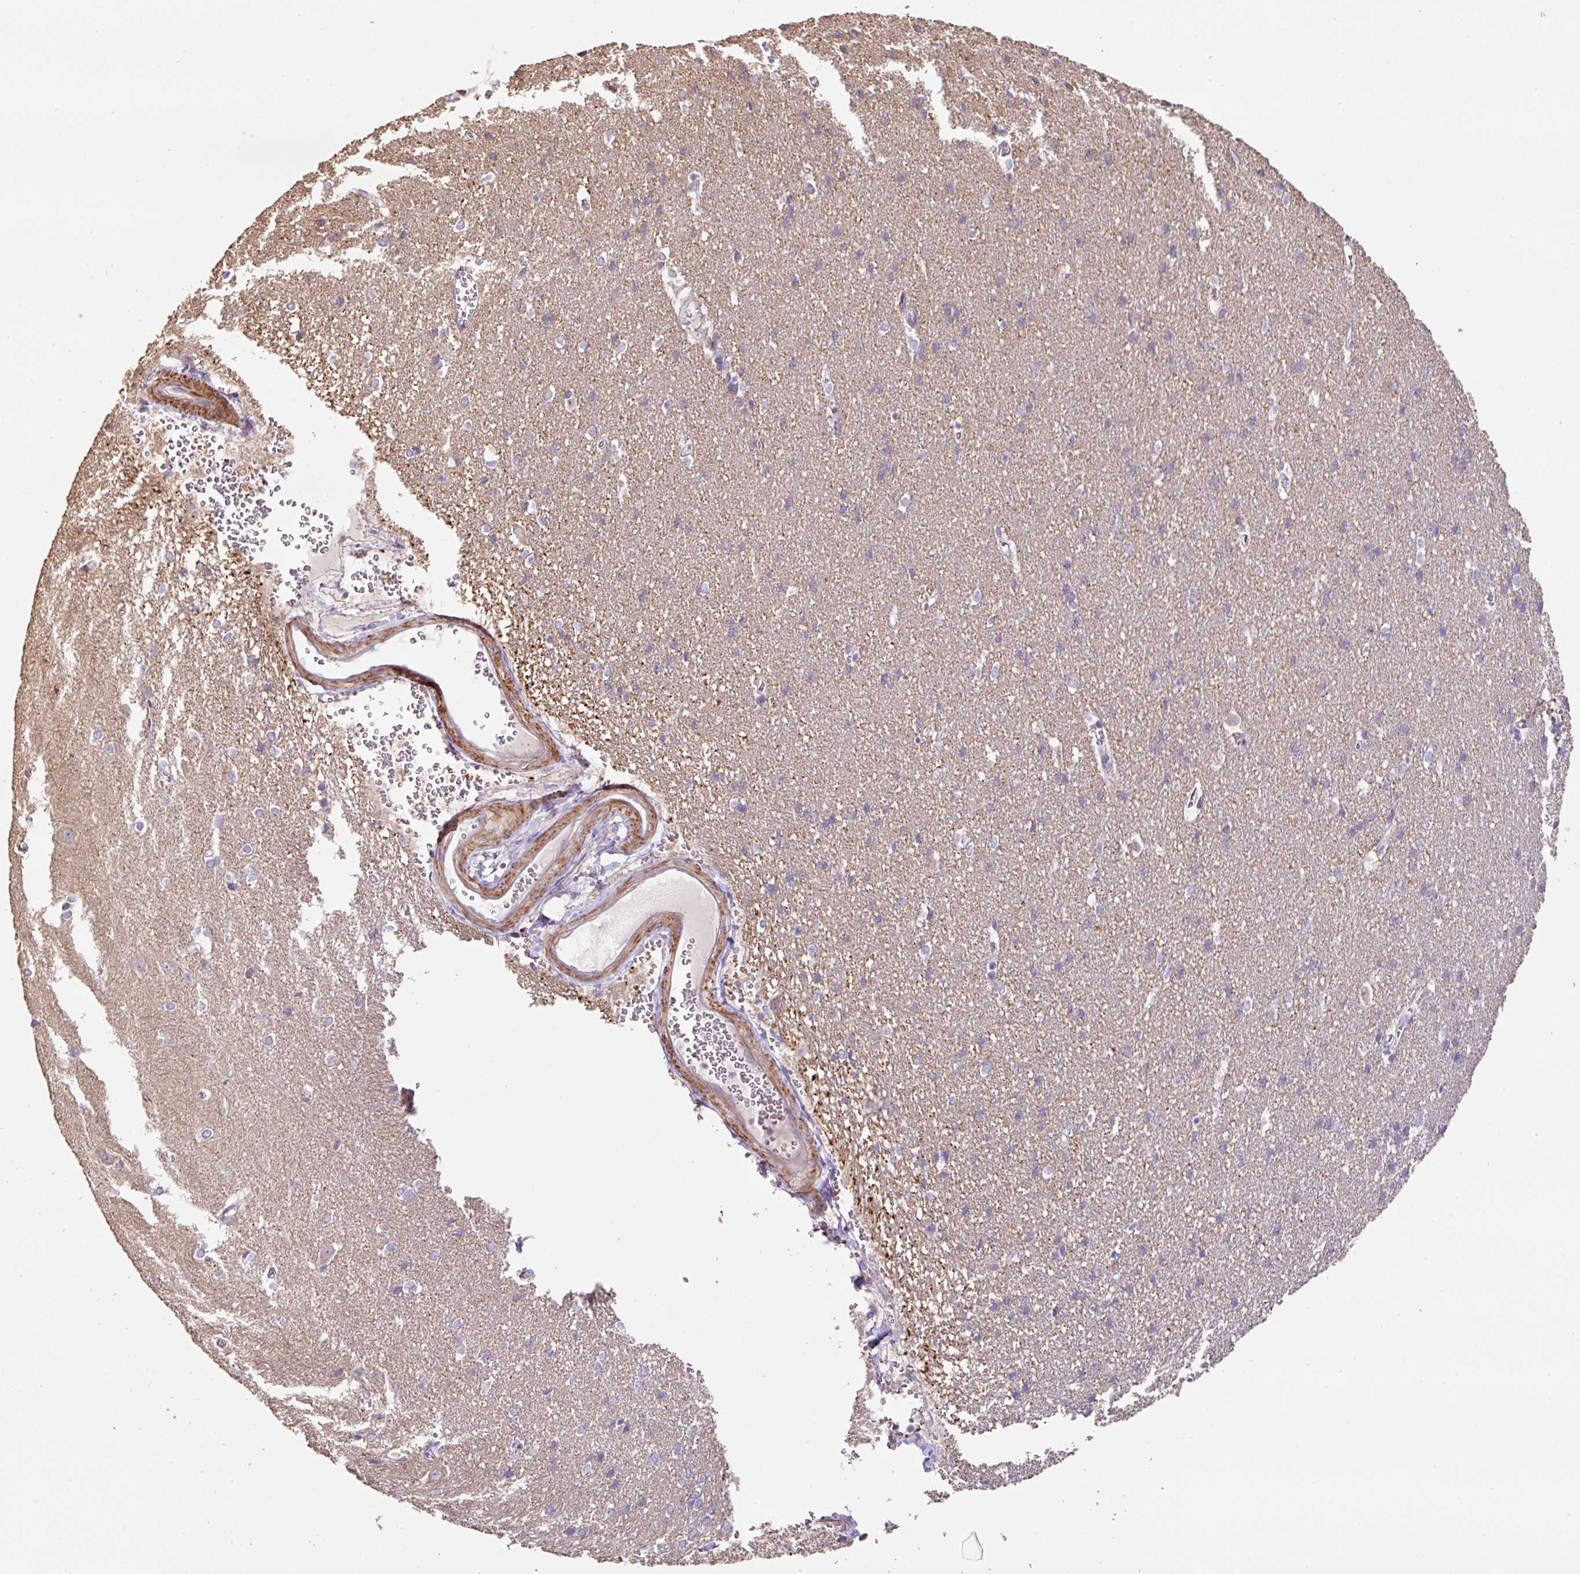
{"staining": {"intensity": "weak", "quantity": ">75%", "location": "cytoplasmic/membranous"}, "tissue": "cerebral cortex", "cell_type": "Endothelial cells", "image_type": "normal", "snomed": [{"axis": "morphology", "description": "Normal tissue, NOS"}, {"axis": "topography", "description": "Cerebral cortex"}], "caption": "Protein analysis of normal cerebral cortex shows weak cytoplasmic/membranous staining in approximately >75% of endothelial cells.", "gene": "MRRF", "patient": {"sex": "male", "age": 37}}